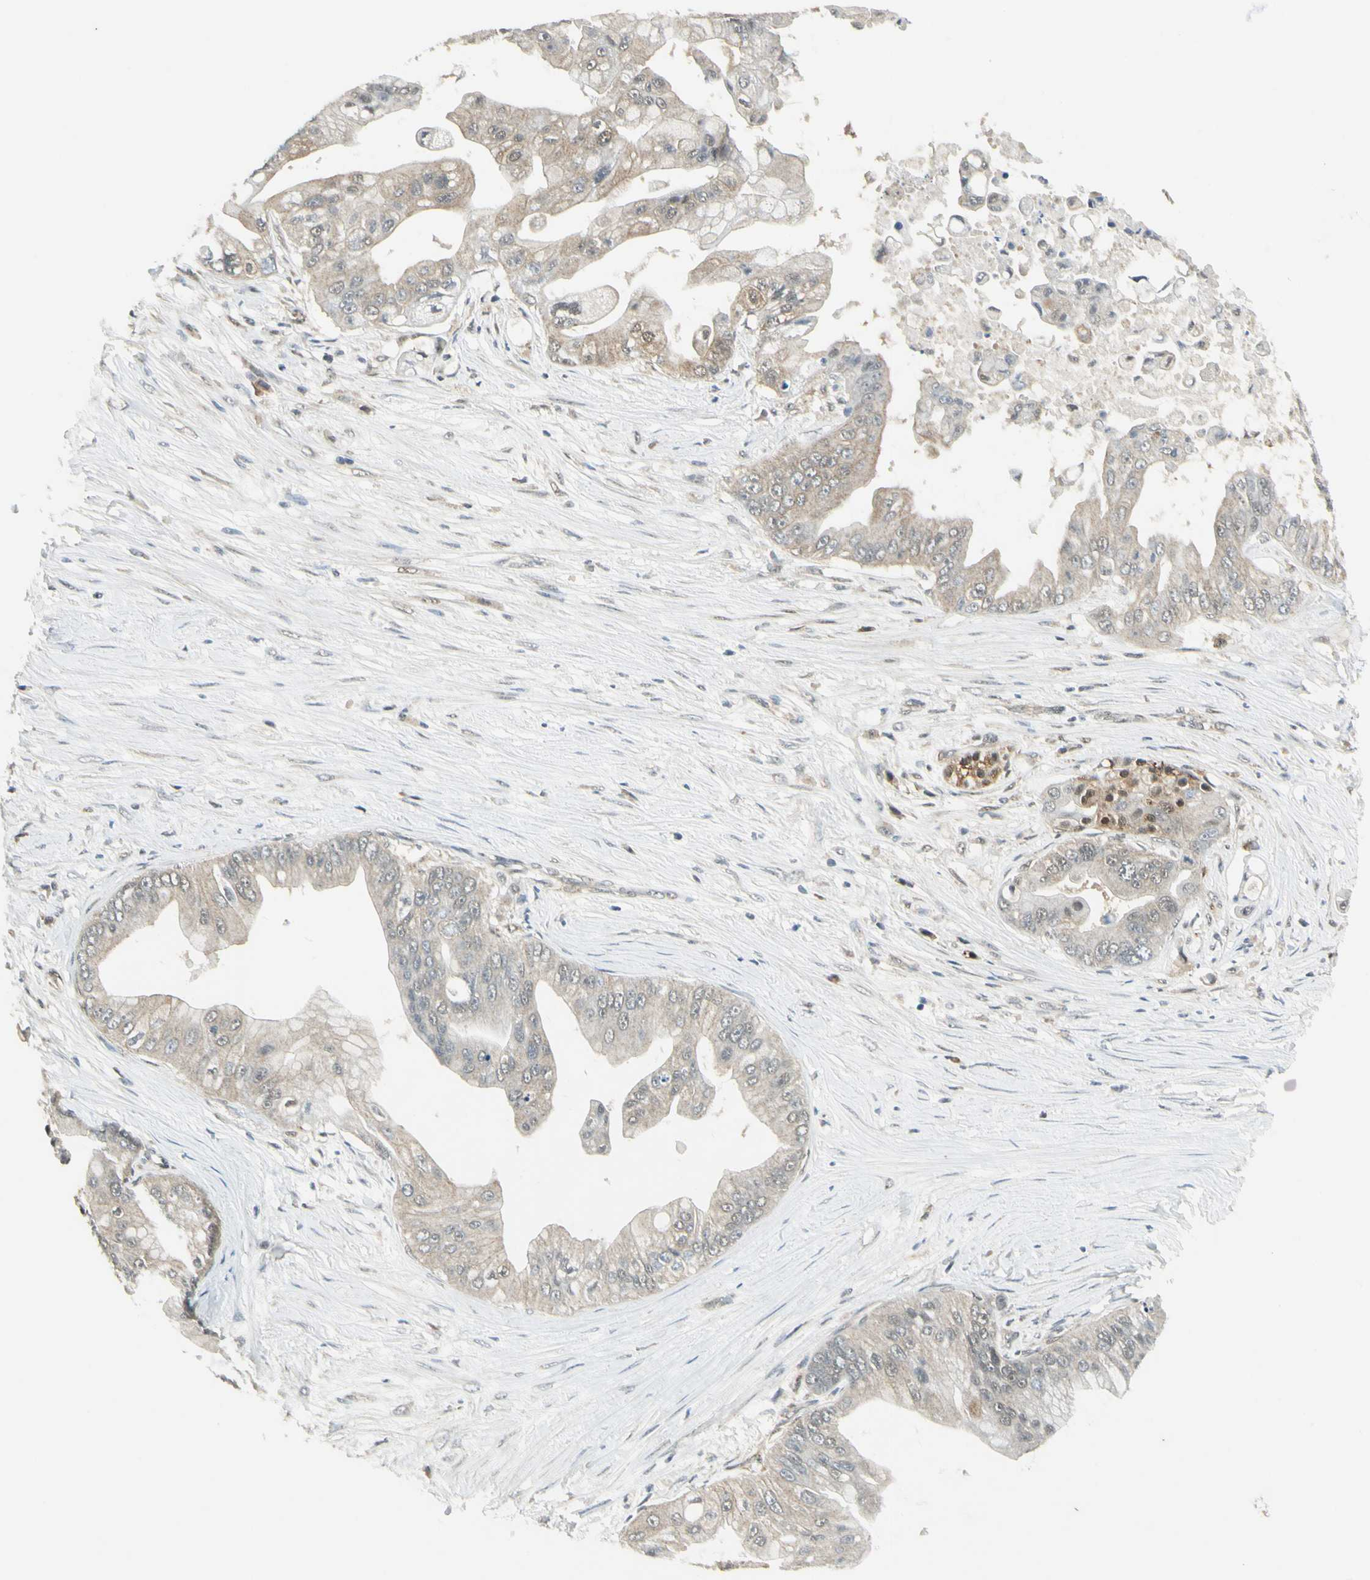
{"staining": {"intensity": "weak", "quantity": ">75%", "location": "cytoplasmic/membranous"}, "tissue": "pancreatic cancer", "cell_type": "Tumor cells", "image_type": "cancer", "snomed": [{"axis": "morphology", "description": "Adenocarcinoma, NOS"}, {"axis": "topography", "description": "Pancreas"}], "caption": "Immunohistochemical staining of human pancreatic adenocarcinoma shows low levels of weak cytoplasmic/membranous staining in about >75% of tumor cells. The staining was performed using DAB (3,3'-diaminobenzidine), with brown indicating positive protein expression. Nuclei are stained blue with hematoxylin.", "gene": "PSMD5", "patient": {"sex": "female", "age": 75}}